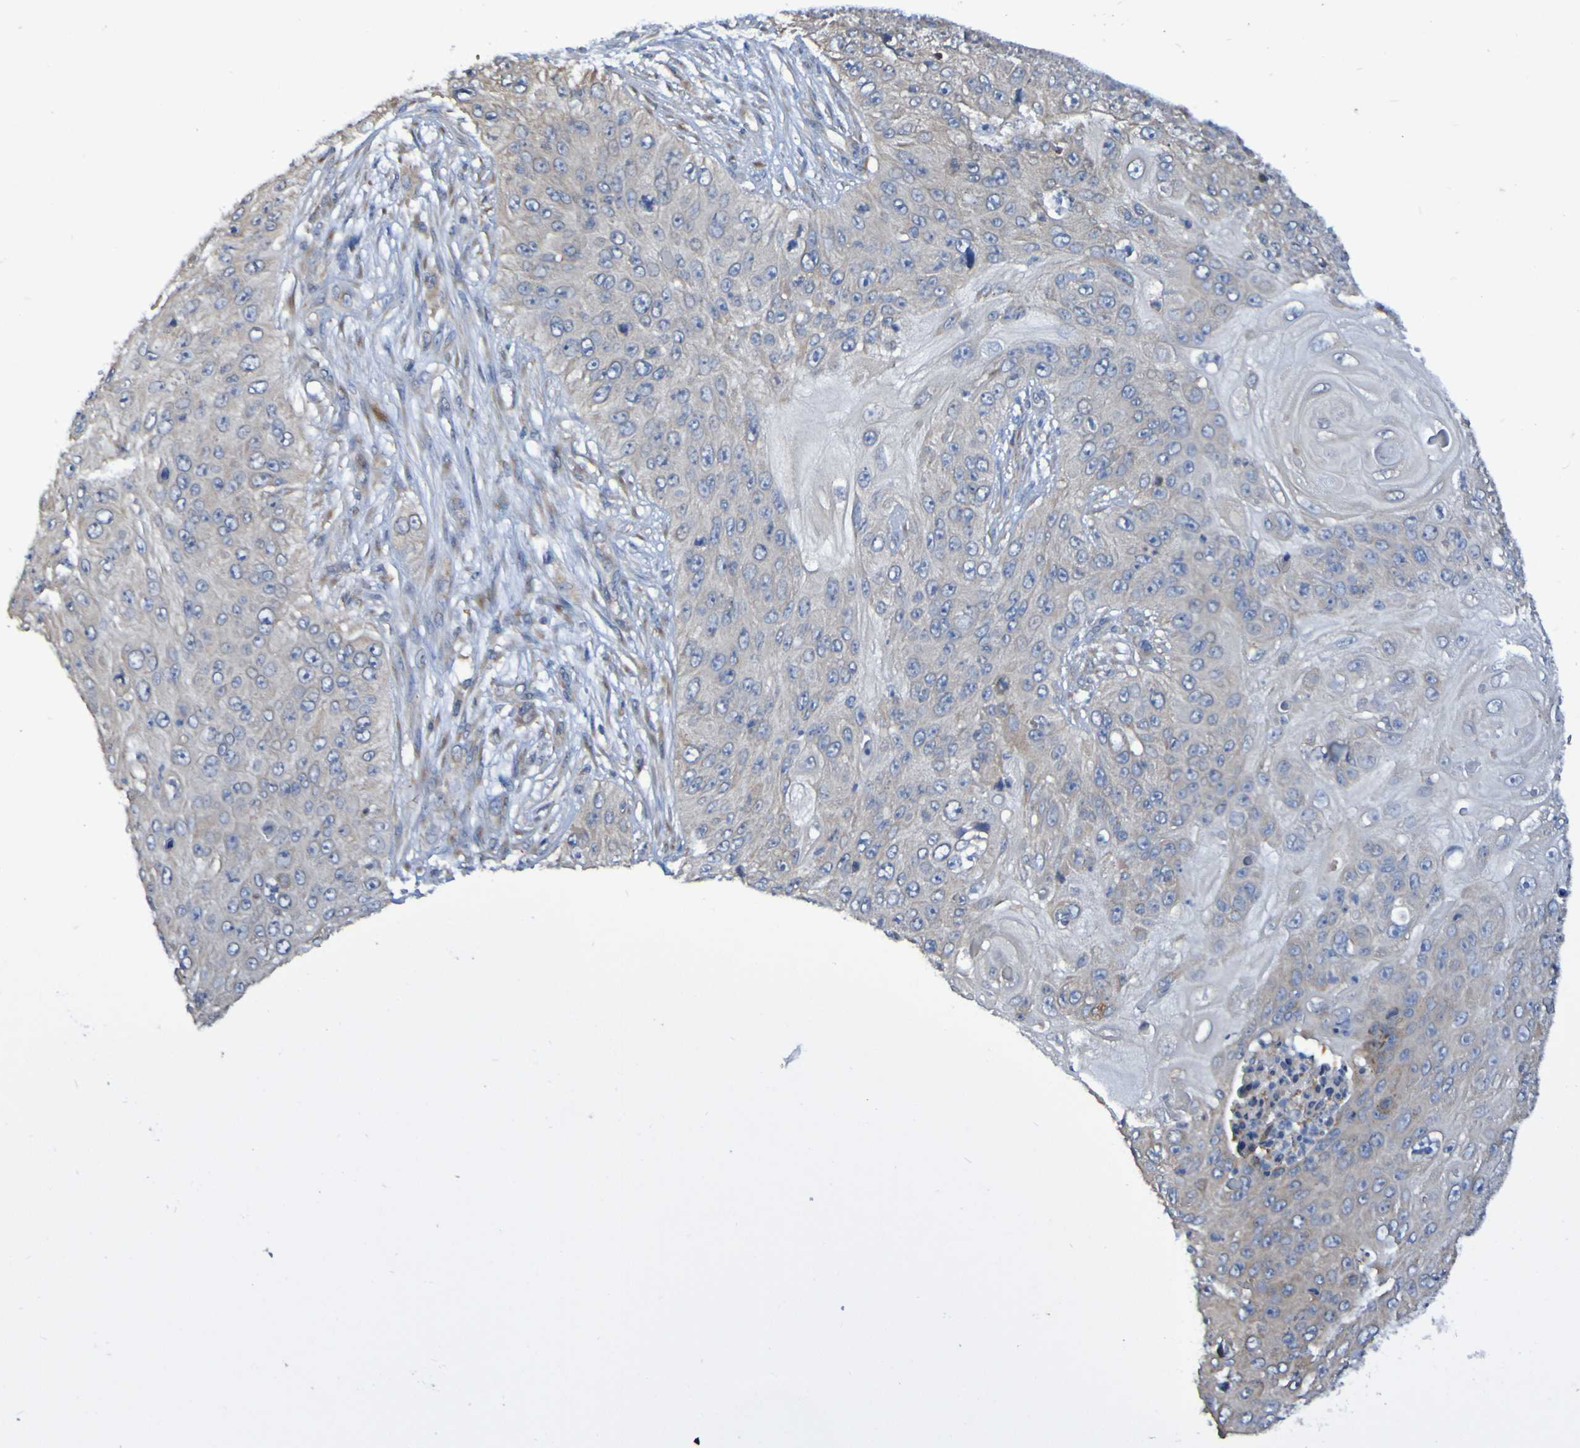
{"staining": {"intensity": "negative", "quantity": "none", "location": "none"}, "tissue": "skin cancer", "cell_type": "Tumor cells", "image_type": "cancer", "snomed": [{"axis": "morphology", "description": "Squamous cell carcinoma, NOS"}, {"axis": "topography", "description": "Skin"}], "caption": "Human squamous cell carcinoma (skin) stained for a protein using immunohistochemistry displays no expression in tumor cells.", "gene": "LMBRD2", "patient": {"sex": "female", "age": 80}}